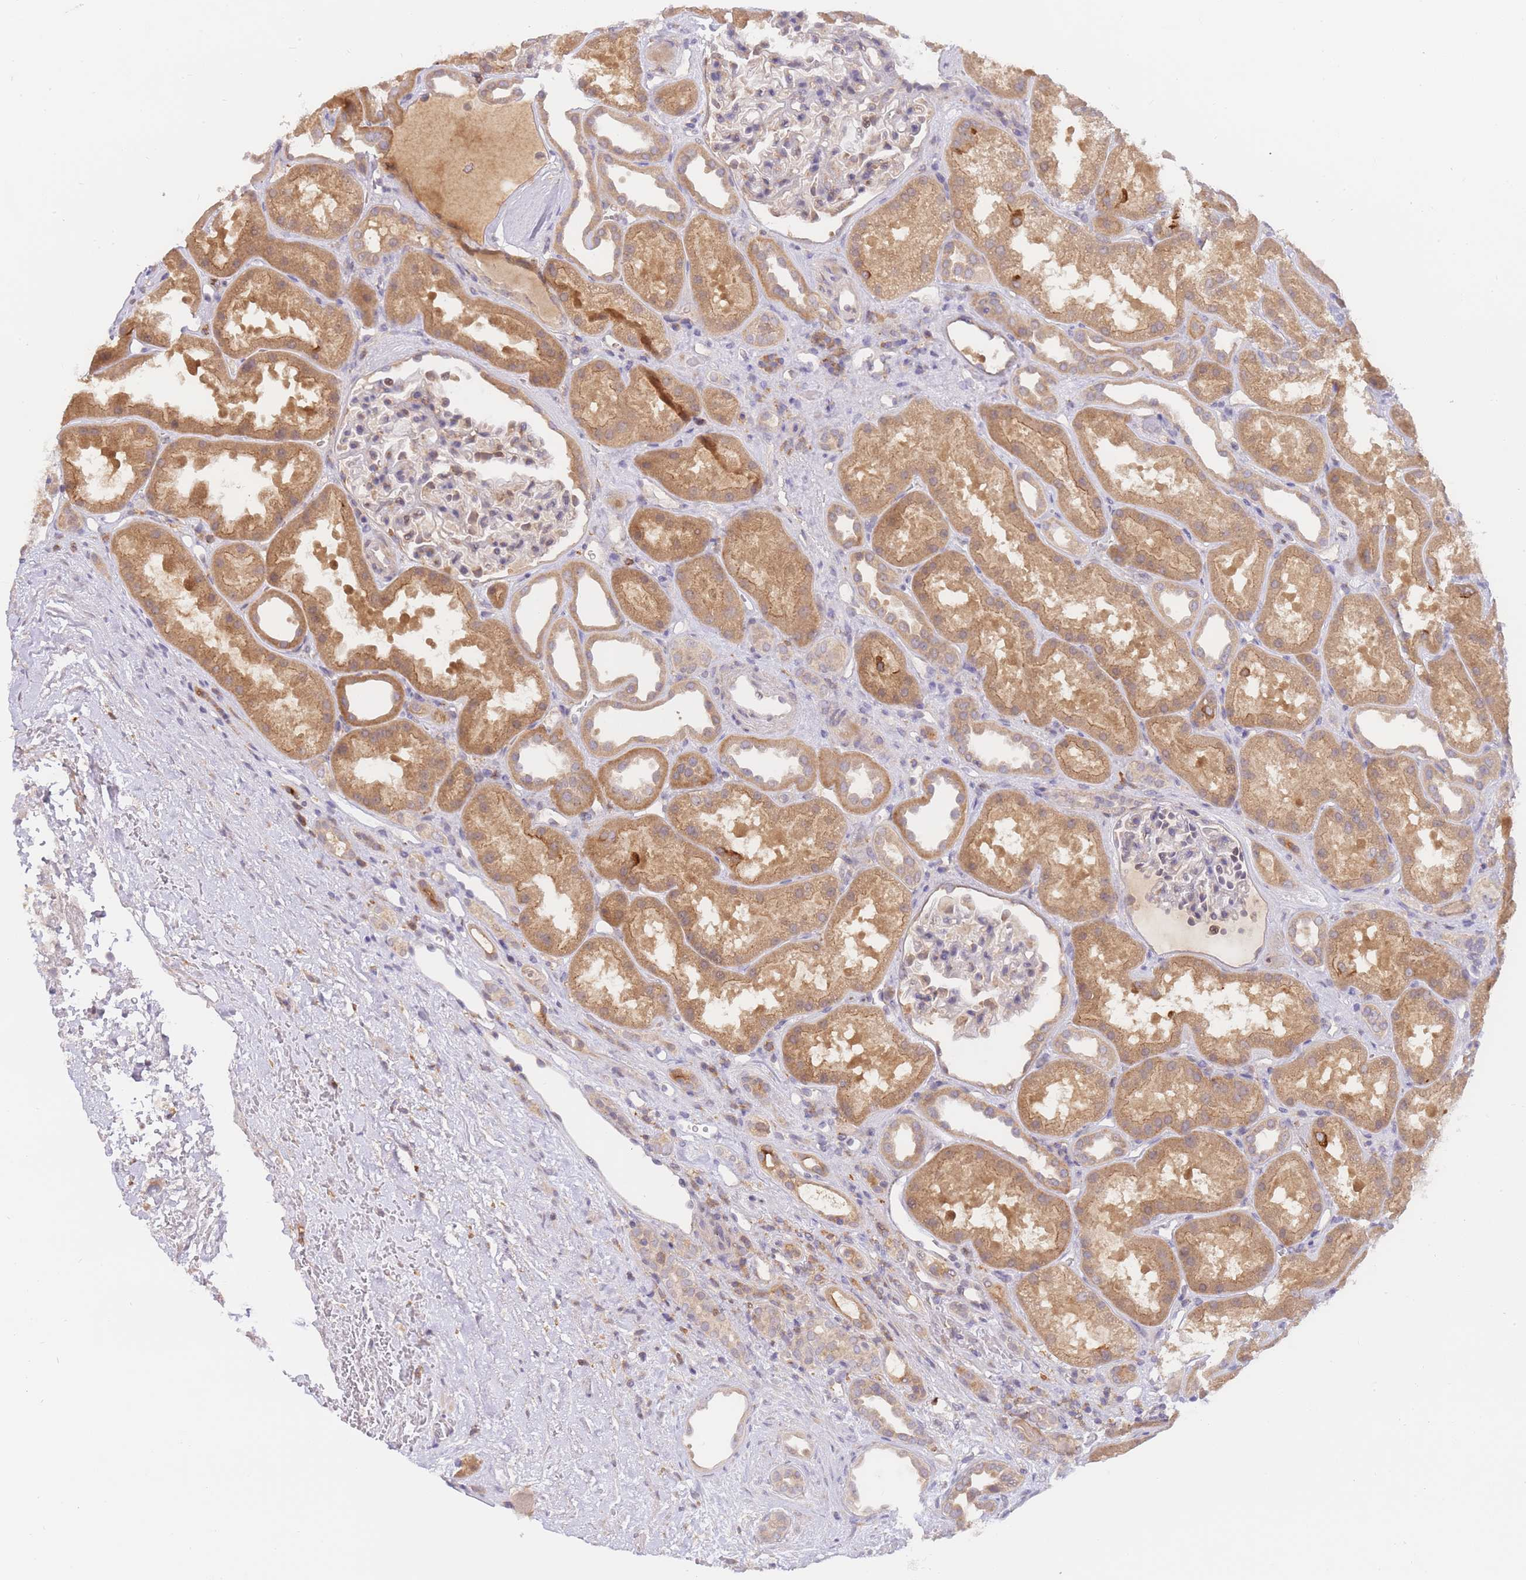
{"staining": {"intensity": "negative", "quantity": "none", "location": "none"}, "tissue": "kidney", "cell_type": "Cells in glomeruli", "image_type": "normal", "snomed": [{"axis": "morphology", "description": "Normal tissue, NOS"}, {"axis": "topography", "description": "Kidney"}], "caption": "This is an immunohistochemistry image of normal kidney. There is no staining in cells in glomeruli.", "gene": "ZNF577", "patient": {"sex": "male", "age": 61}}